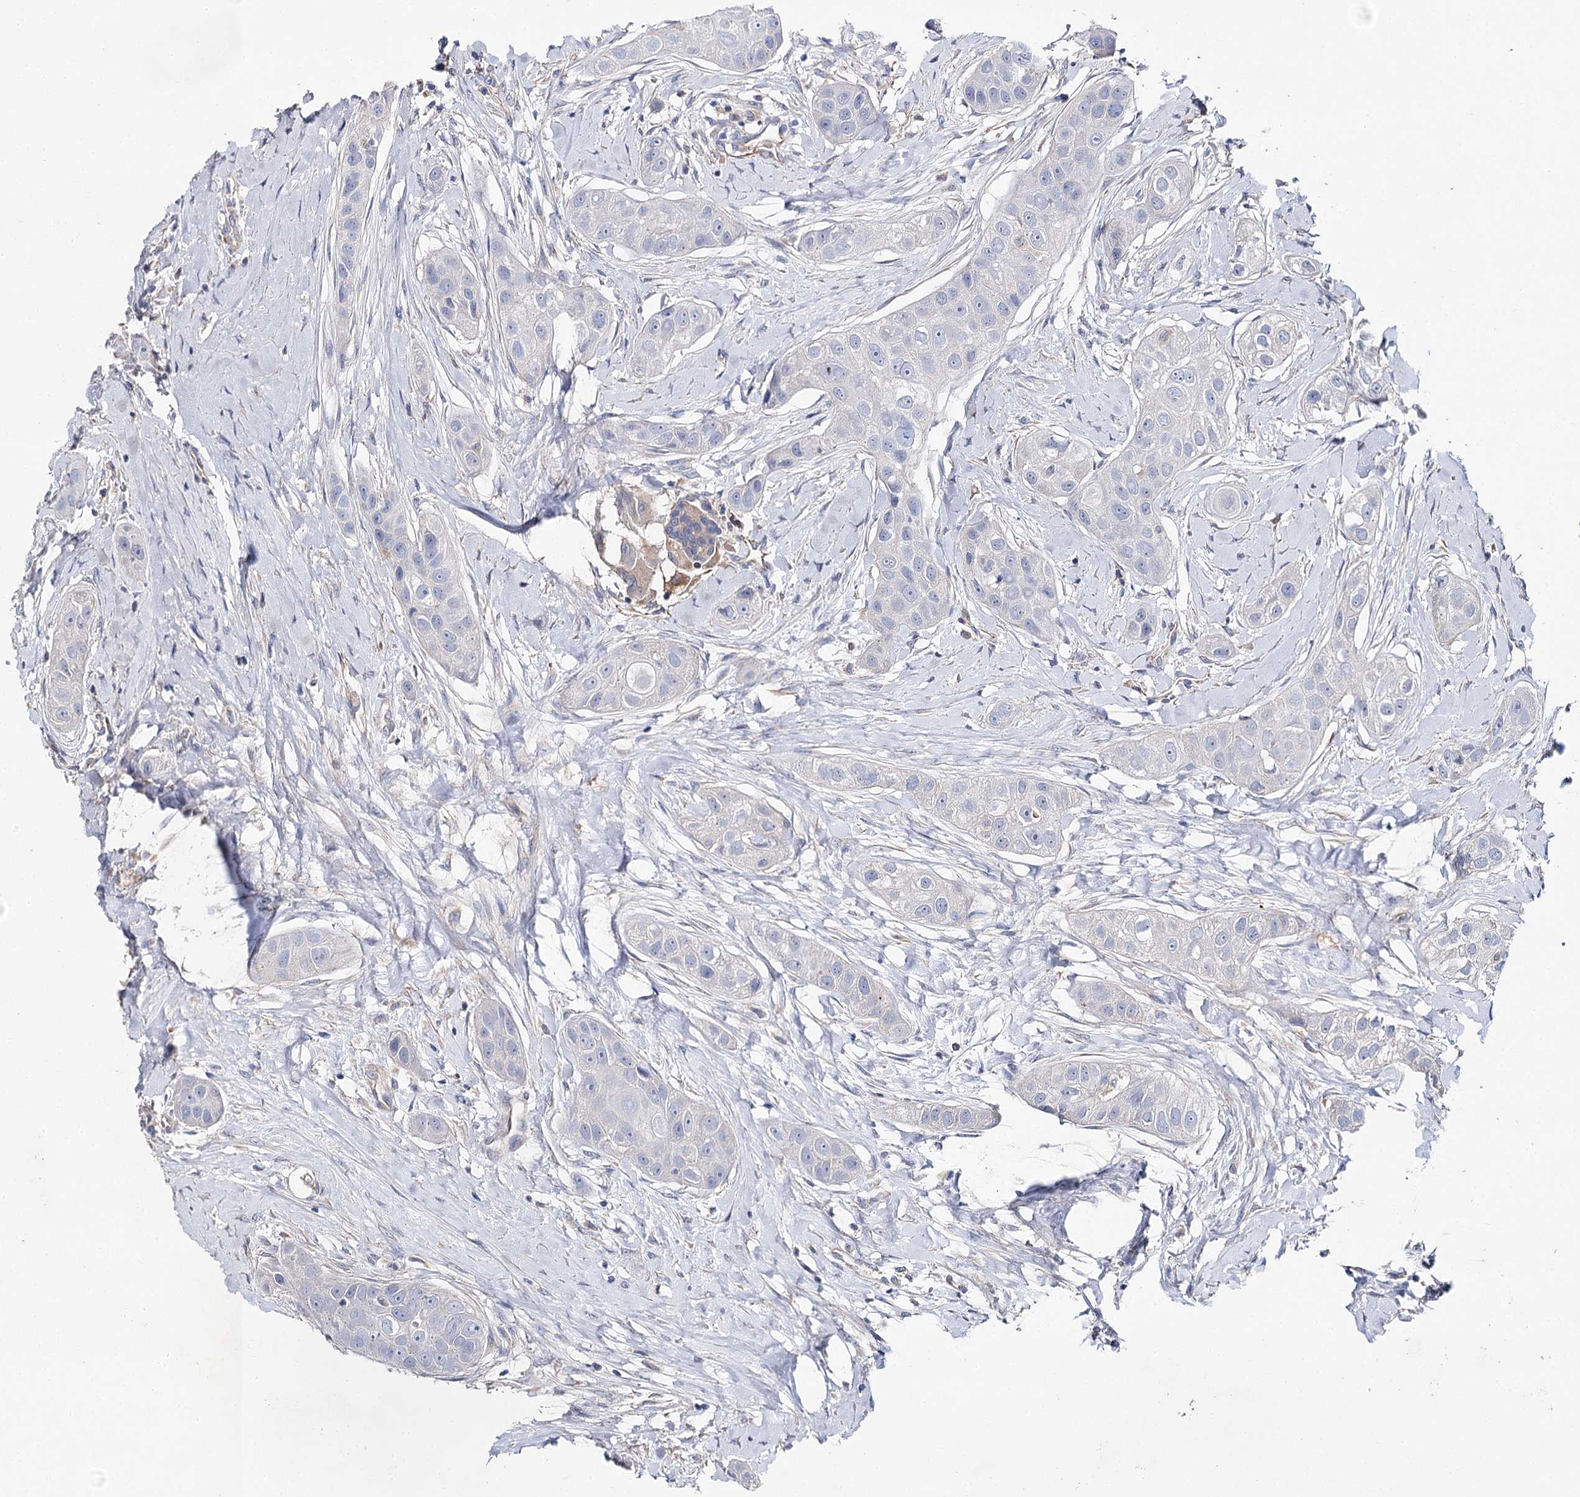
{"staining": {"intensity": "negative", "quantity": "none", "location": "none"}, "tissue": "head and neck cancer", "cell_type": "Tumor cells", "image_type": "cancer", "snomed": [{"axis": "morphology", "description": "Normal tissue, NOS"}, {"axis": "morphology", "description": "Squamous cell carcinoma, NOS"}, {"axis": "topography", "description": "Skeletal muscle"}, {"axis": "topography", "description": "Head-Neck"}], "caption": "Head and neck cancer was stained to show a protein in brown. There is no significant expression in tumor cells. (Stains: DAB (3,3'-diaminobenzidine) IHC with hematoxylin counter stain, Microscopy: brightfield microscopy at high magnification).", "gene": "EPYC", "patient": {"sex": "male", "age": 51}}